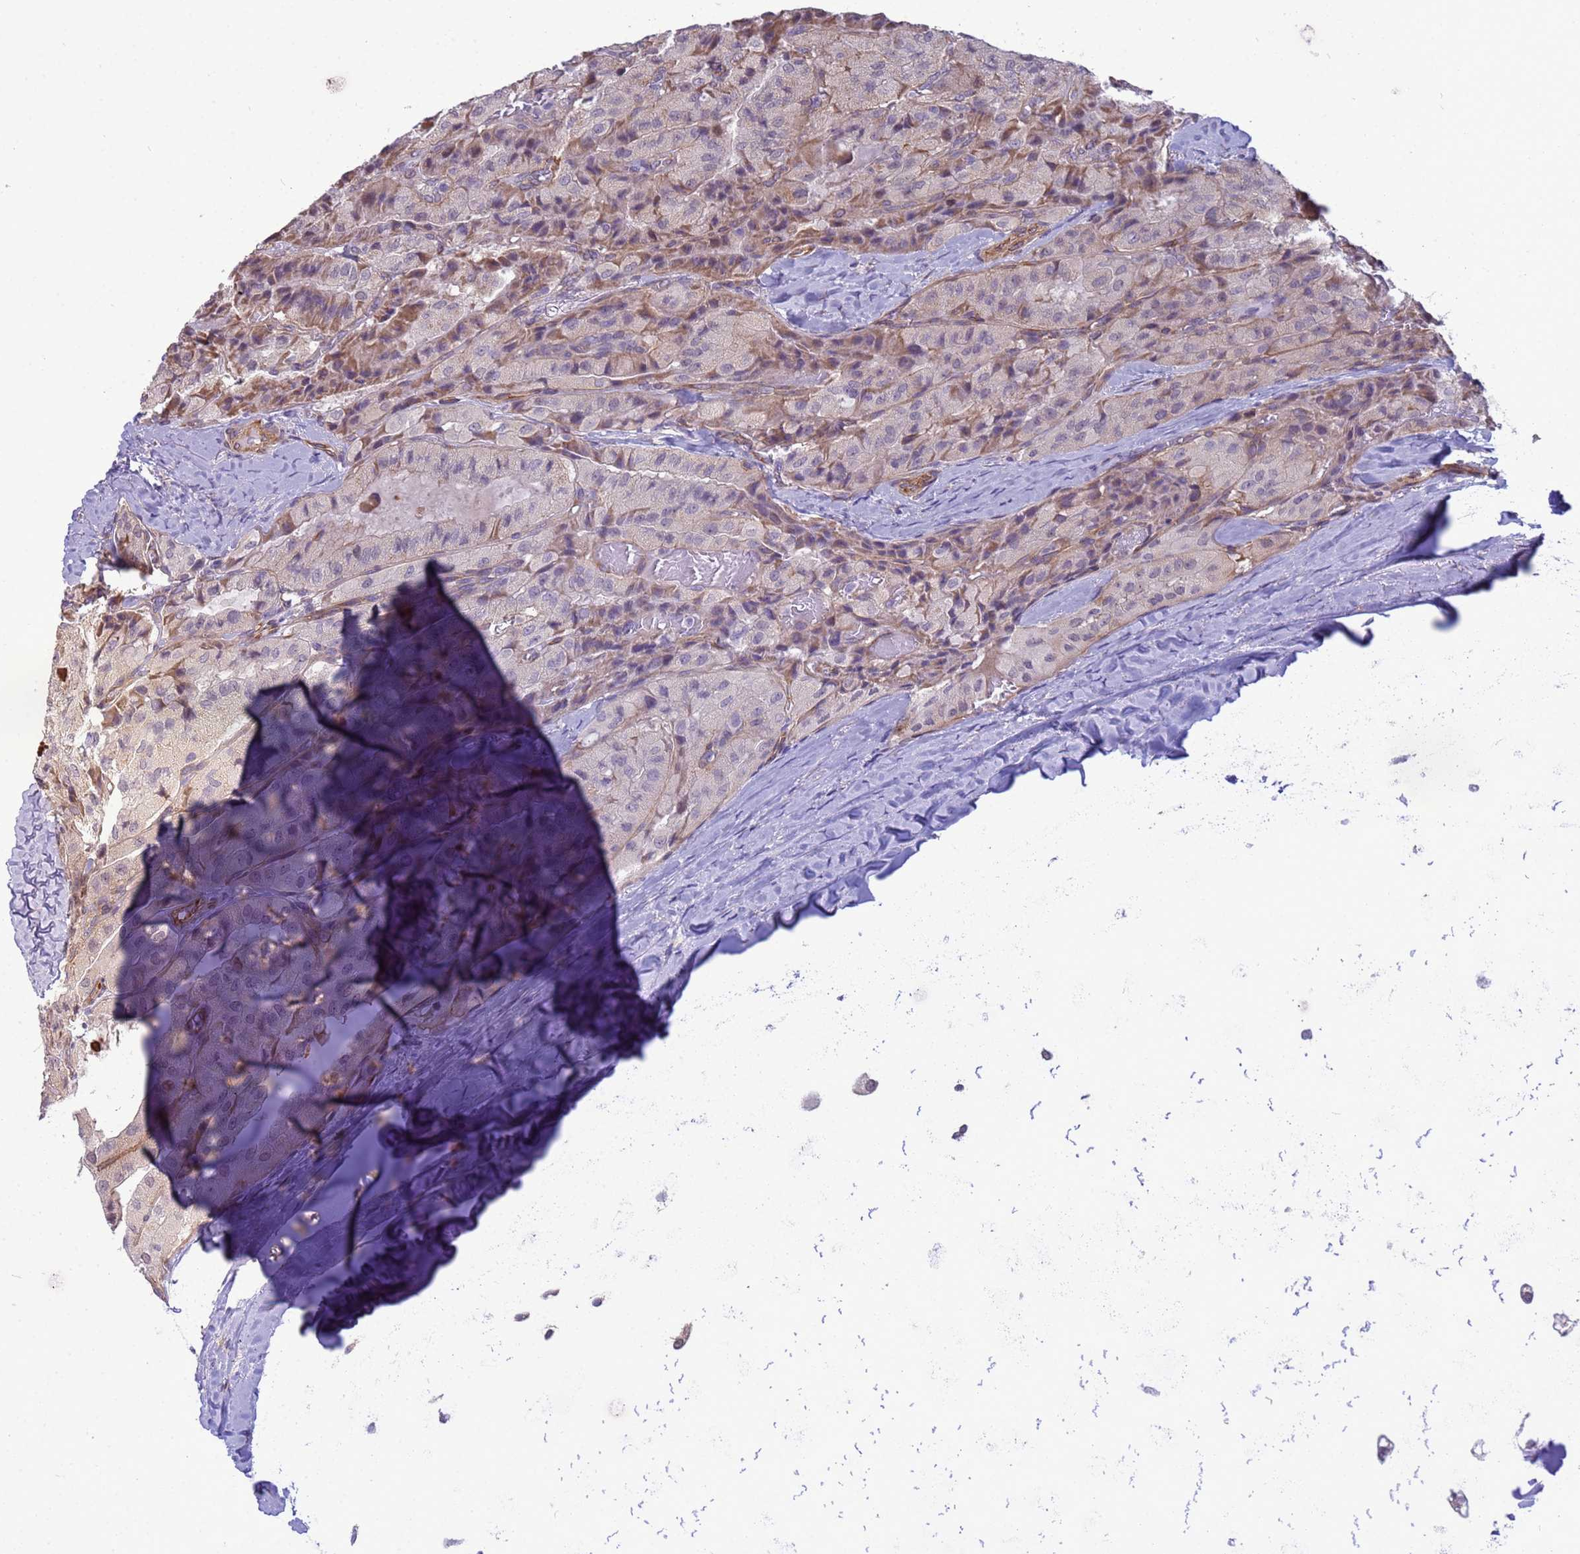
{"staining": {"intensity": "weak", "quantity": "<25%", "location": "cytoplasmic/membranous"}, "tissue": "thyroid cancer", "cell_type": "Tumor cells", "image_type": "cancer", "snomed": [{"axis": "morphology", "description": "Normal tissue, NOS"}, {"axis": "morphology", "description": "Papillary adenocarcinoma, NOS"}, {"axis": "topography", "description": "Thyroid gland"}], "caption": "IHC histopathology image of neoplastic tissue: thyroid cancer stained with DAB reveals no significant protein positivity in tumor cells. (IHC, brightfield microscopy, high magnification).", "gene": "ITGB4", "patient": {"sex": "female", "age": 59}}